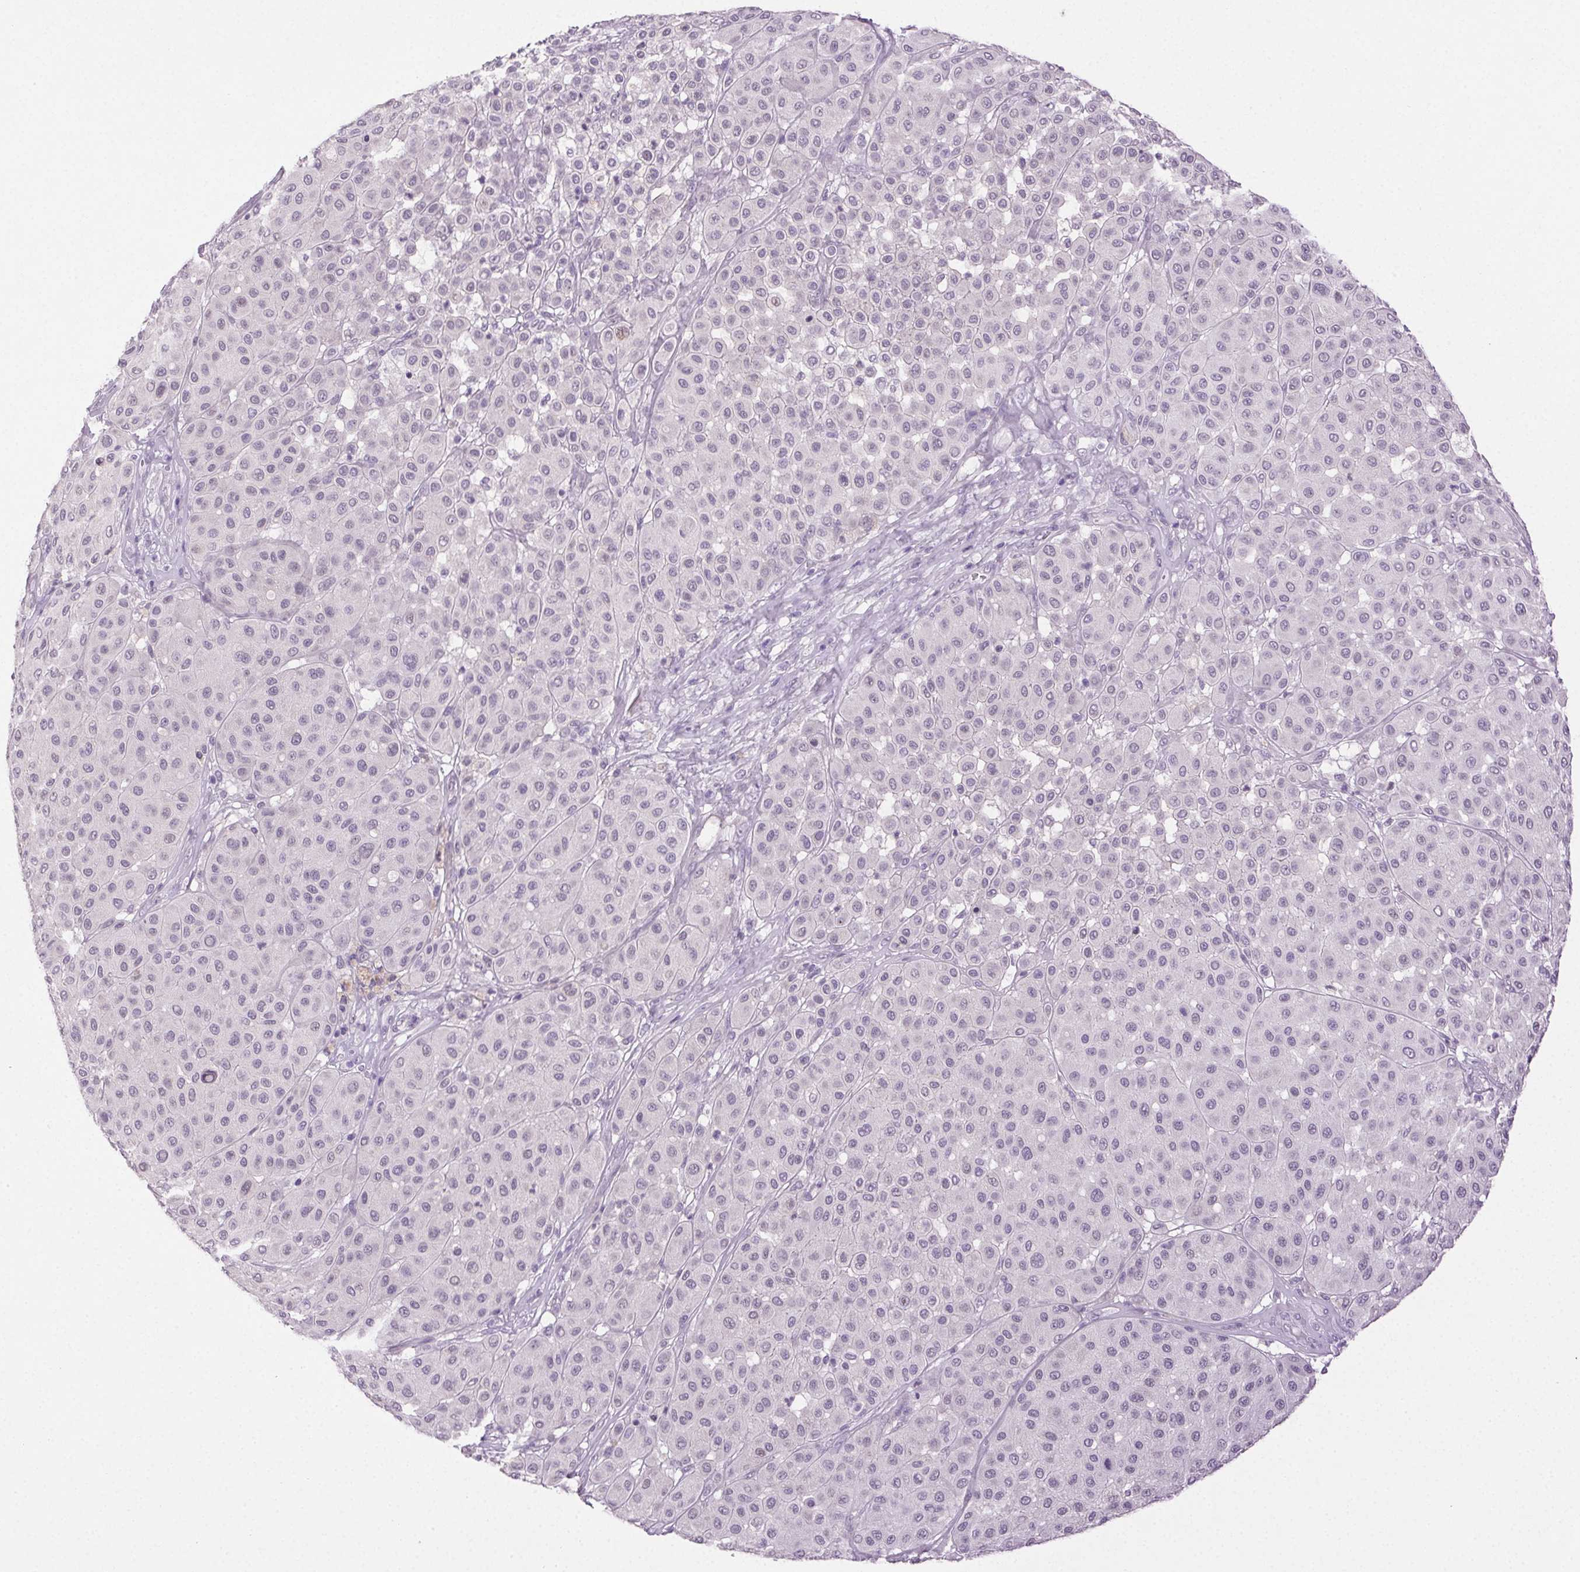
{"staining": {"intensity": "negative", "quantity": "none", "location": "none"}, "tissue": "melanoma", "cell_type": "Tumor cells", "image_type": "cancer", "snomed": [{"axis": "morphology", "description": "Malignant melanoma, Metastatic site"}, {"axis": "topography", "description": "Smooth muscle"}], "caption": "Micrograph shows no significant protein expression in tumor cells of melanoma. (DAB immunohistochemistry (IHC), high magnification).", "gene": "CLDN10", "patient": {"sex": "male", "age": 41}}